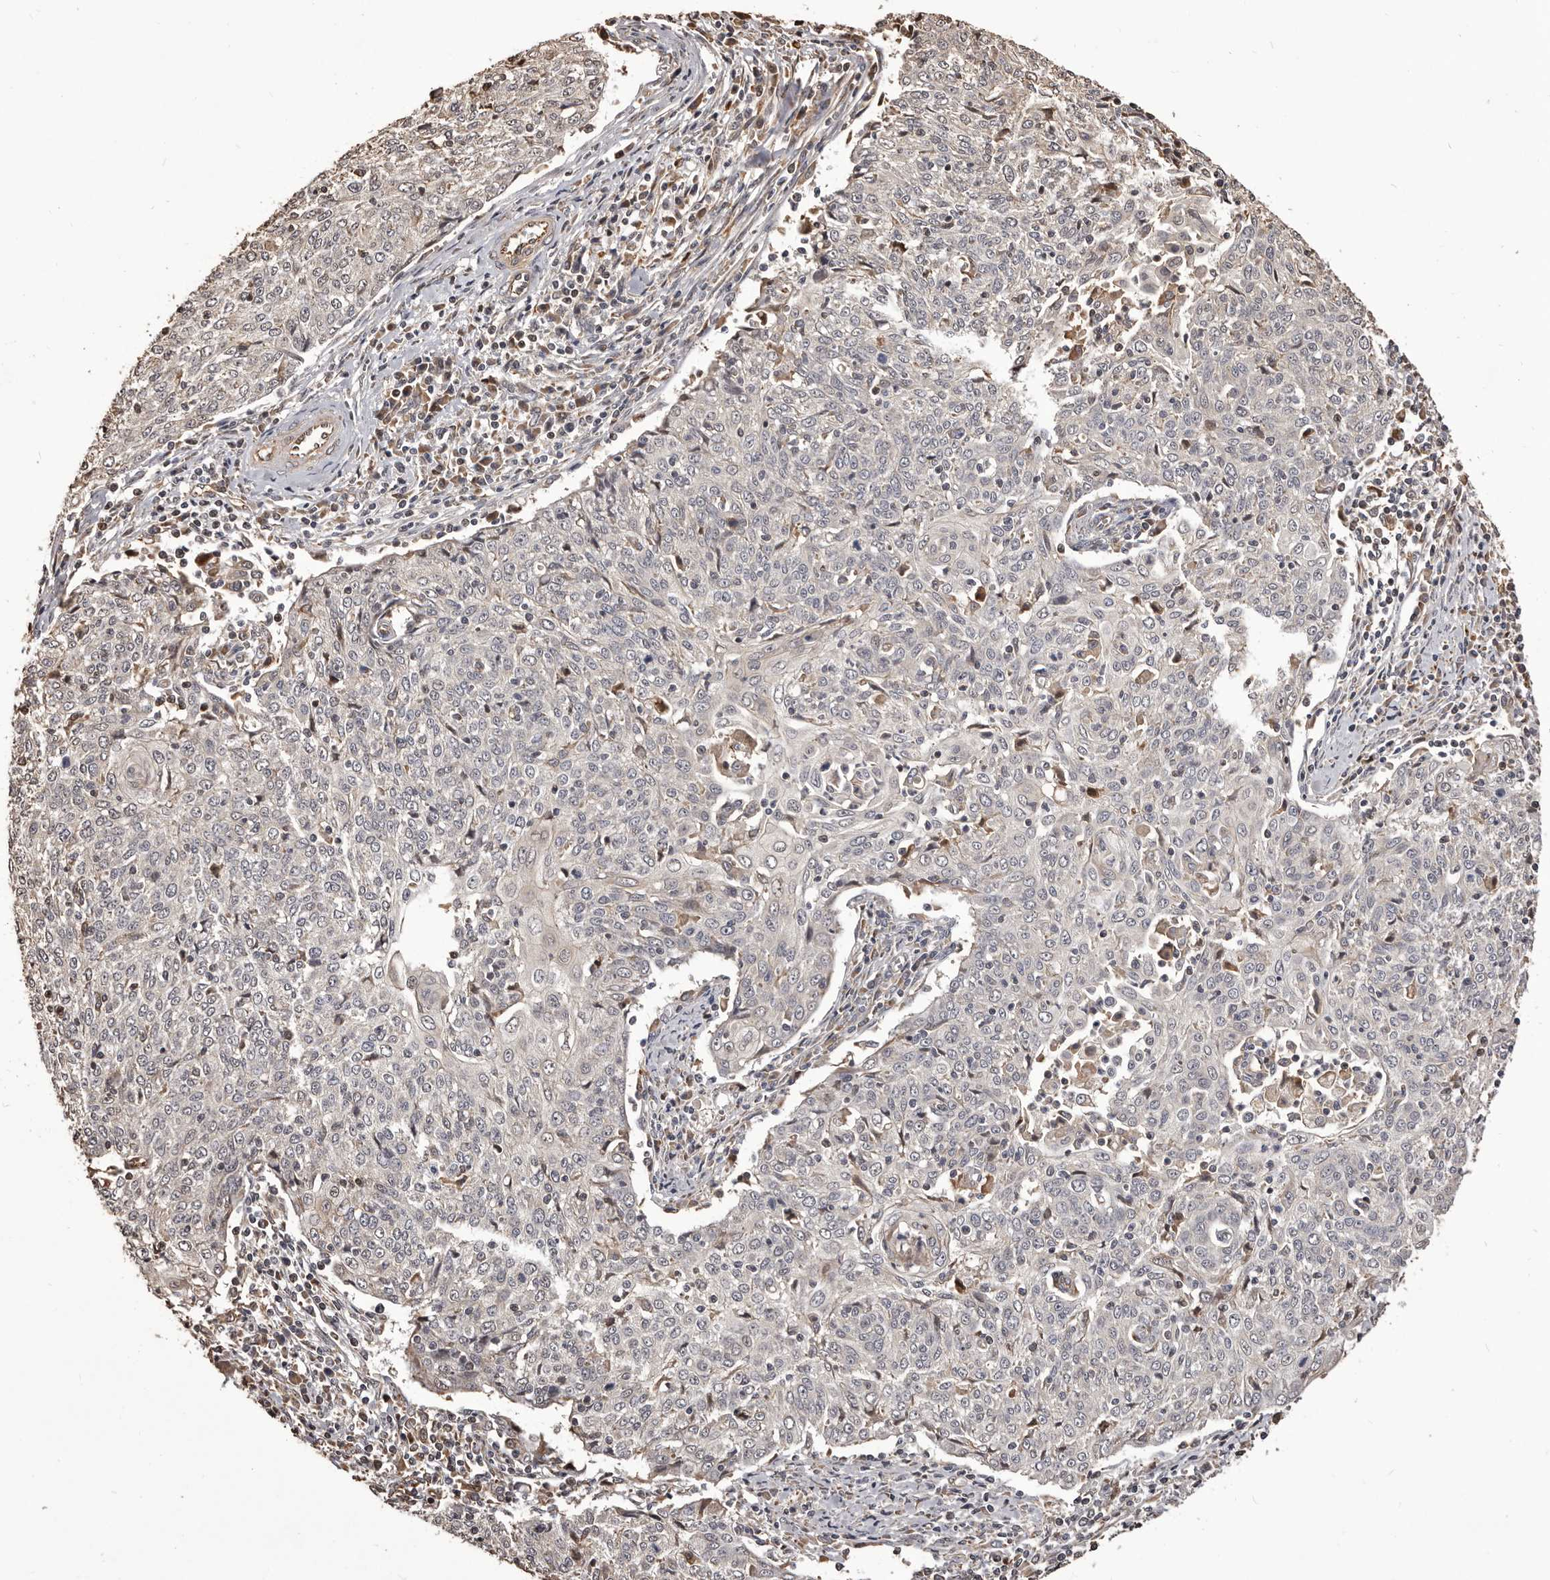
{"staining": {"intensity": "negative", "quantity": "none", "location": "none"}, "tissue": "cervical cancer", "cell_type": "Tumor cells", "image_type": "cancer", "snomed": [{"axis": "morphology", "description": "Squamous cell carcinoma, NOS"}, {"axis": "topography", "description": "Cervix"}], "caption": "Immunohistochemistry micrograph of neoplastic tissue: cervical squamous cell carcinoma stained with DAB reveals no significant protein positivity in tumor cells. (Brightfield microscopy of DAB immunohistochemistry at high magnification).", "gene": "ALPK1", "patient": {"sex": "female", "age": 48}}